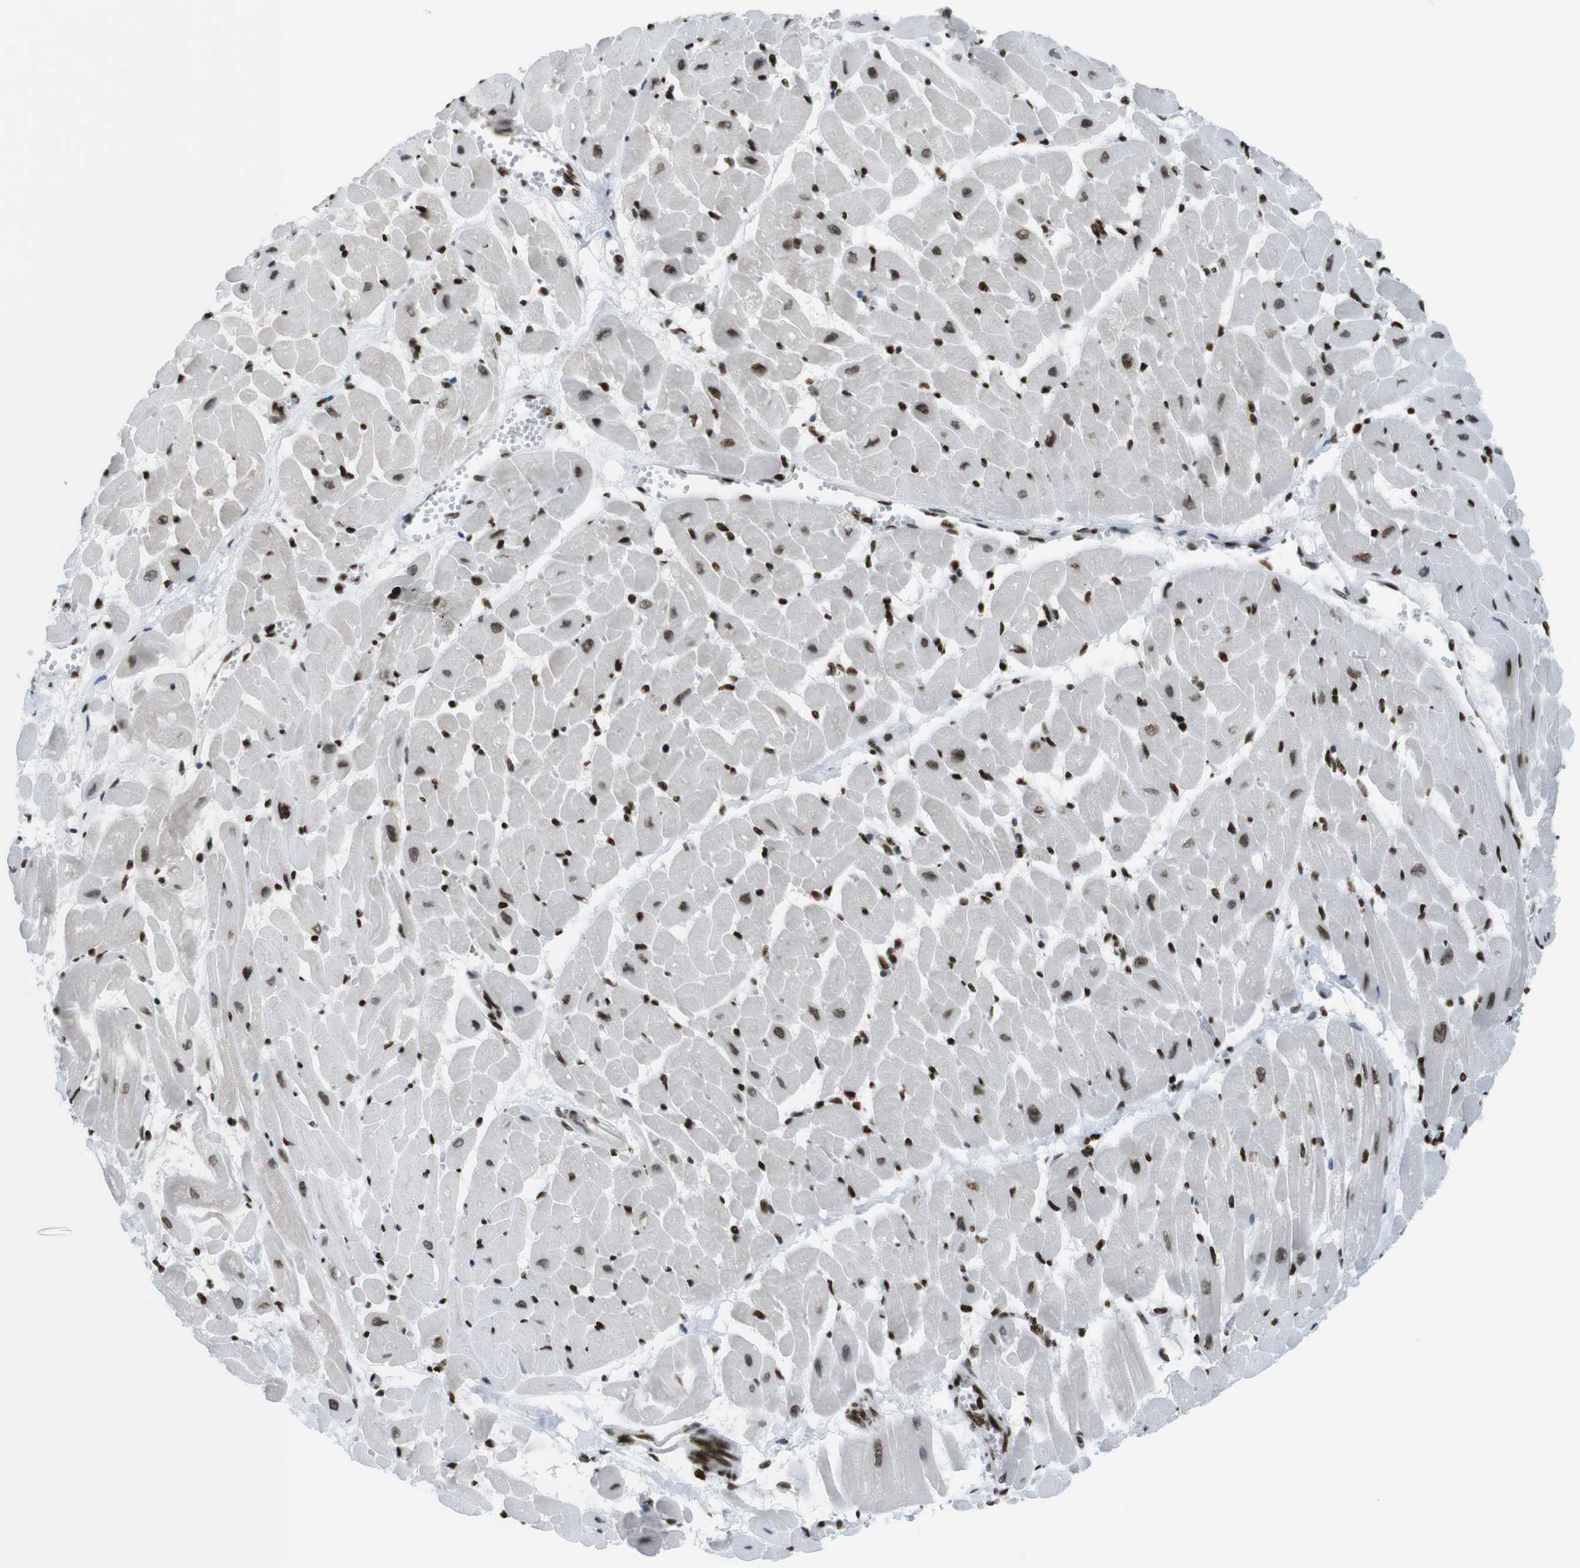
{"staining": {"intensity": "strong", "quantity": ">75%", "location": "nuclear"}, "tissue": "heart muscle", "cell_type": "Cardiomyocytes", "image_type": "normal", "snomed": [{"axis": "morphology", "description": "Normal tissue, NOS"}, {"axis": "topography", "description": "Heart"}], "caption": "A high-resolution micrograph shows immunohistochemistry (IHC) staining of unremarkable heart muscle, which reveals strong nuclear positivity in approximately >75% of cardiomyocytes.", "gene": "H2AC8", "patient": {"sex": "male", "age": 45}}